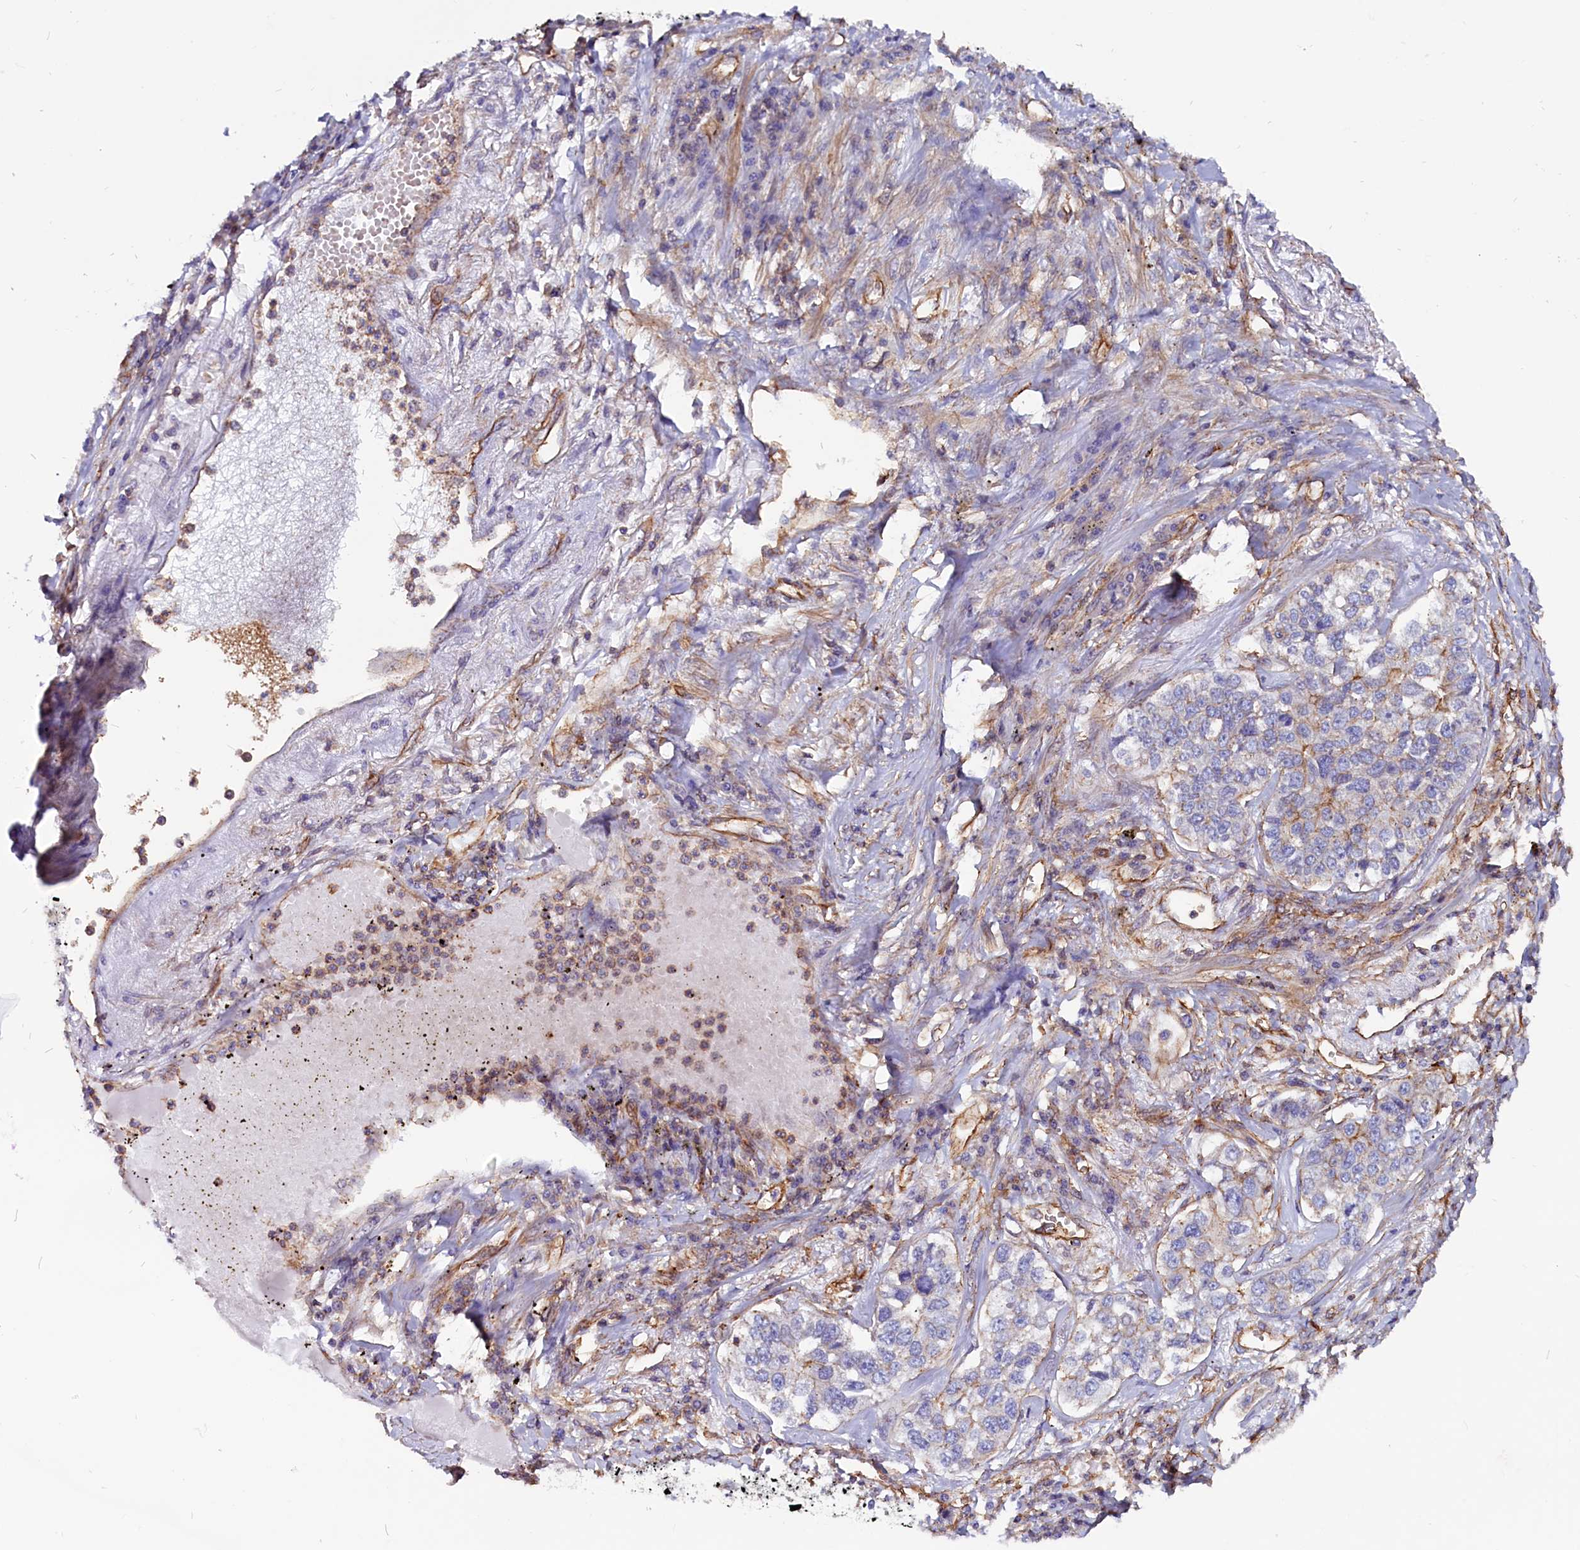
{"staining": {"intensity": "weak", "quantity": "<25%", "location": "cytoplasmic/membranous"}, "tissue": "lung cancer", "cell_type": "Tumor cells", "image_type": "cancer", "snomed": [{"axis": "morphology", "description": "Adenocarcinoma, NOS"}, {"axis": "topography", "description": "Lung"}], "caption": "Adenocarcinoma (lung) stained for a protein using immunohistochemistry (IHC) exhibits no expression tumor cells.", "gene": "ZNF749", "patient": {"sex": "male", "age": 49}}